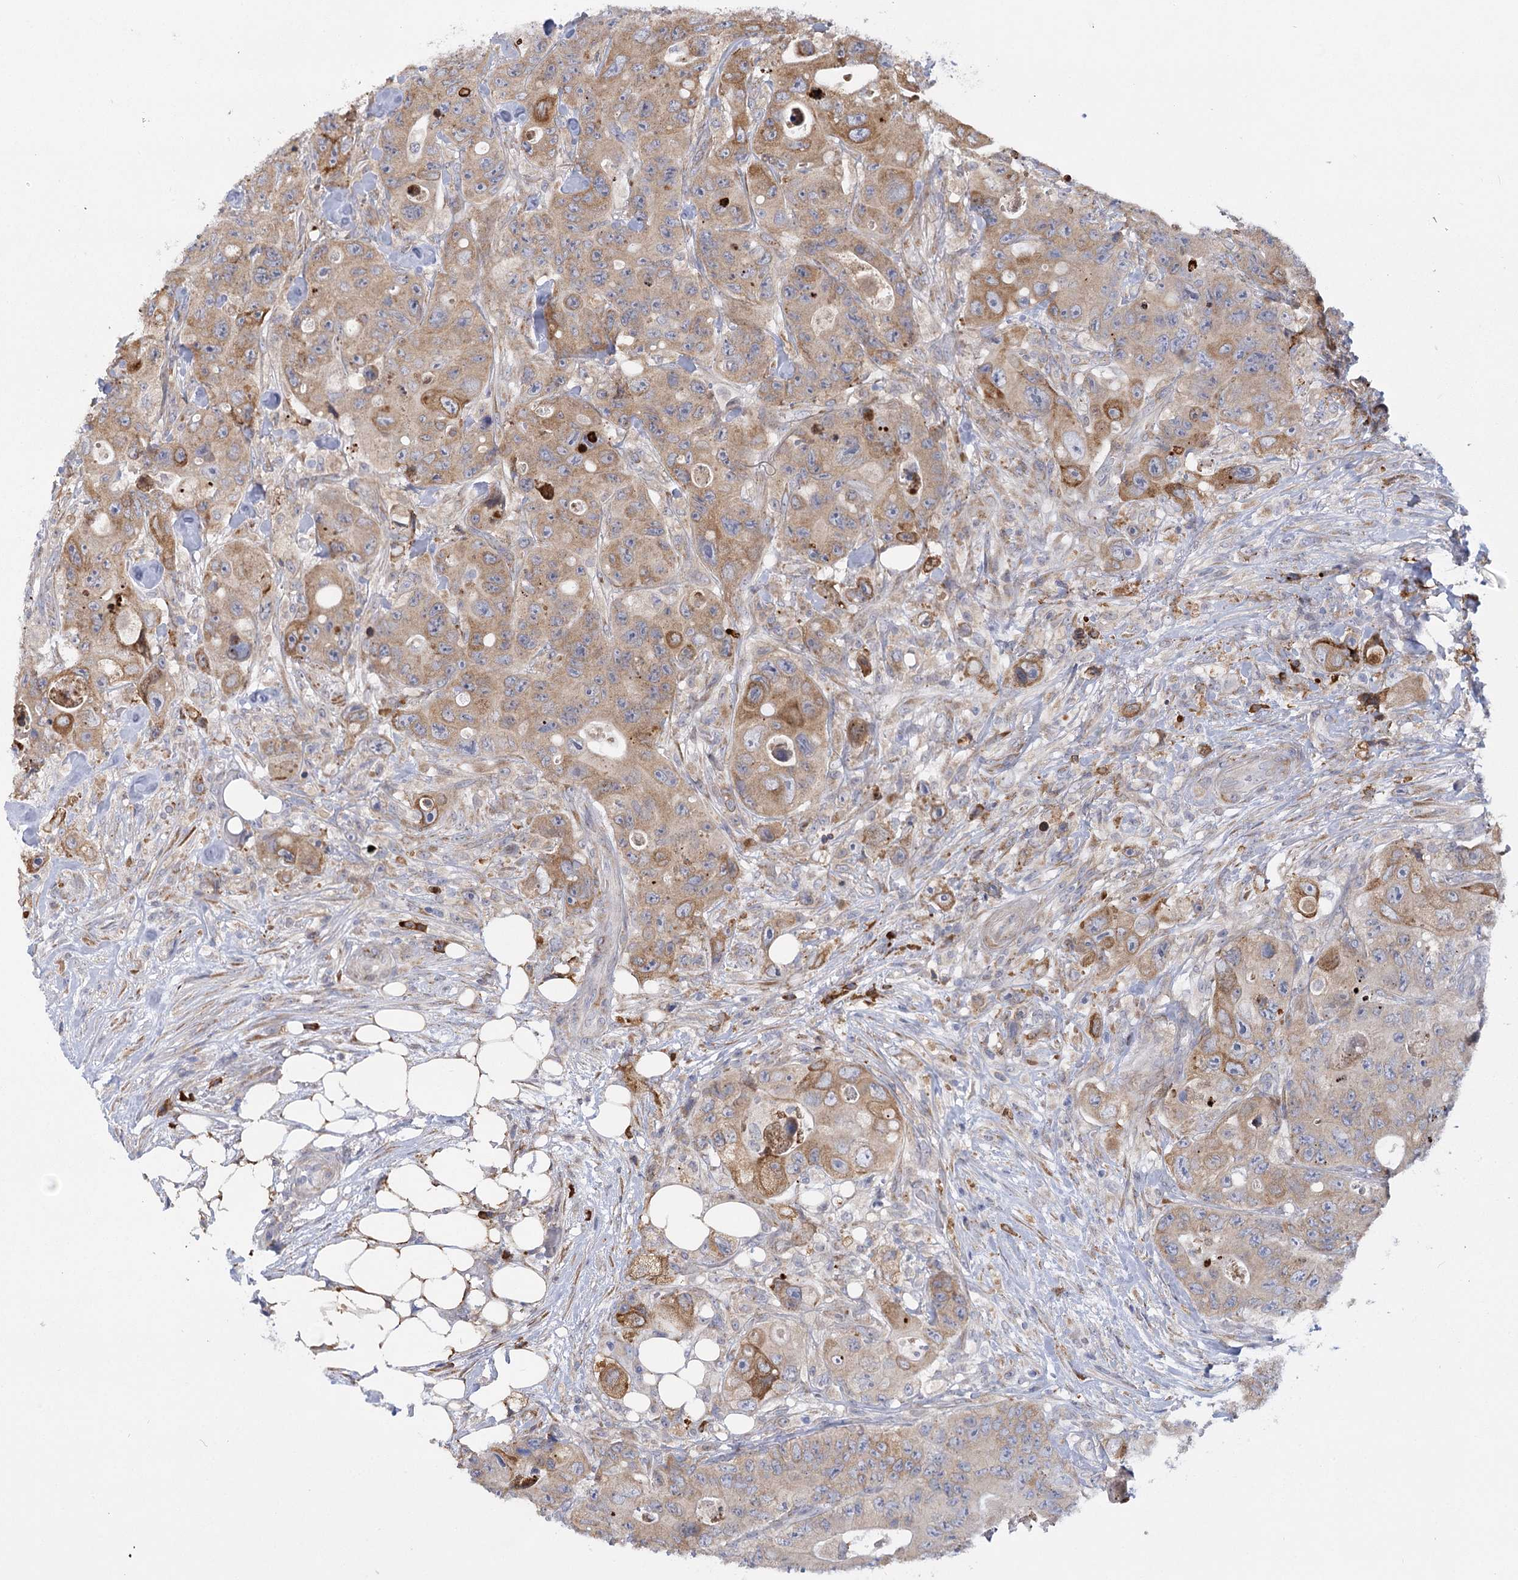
{"staining": {"intensity": "moderate", "quantity": "25%-75%", "location": "cytoplasmic/membranous"}, "tissue": "colorectal cancer", "cell_type": "Tumor cells", "image_type": "cancer", "snomed": [{"axis": "morphology", "description": "Adenocarcinoma, NOS"}, {"axis": "topography", "description": "Colon"}], "caption": "This is a photomicrograph of immunohistochemistry staining of adenocarcinoma (colorectal), which shows moderate expression in the cytoplasmic/membranous of tumor cells.", "gene": "NCKAP5", "patient": {"sex": "female", "age": 46}}